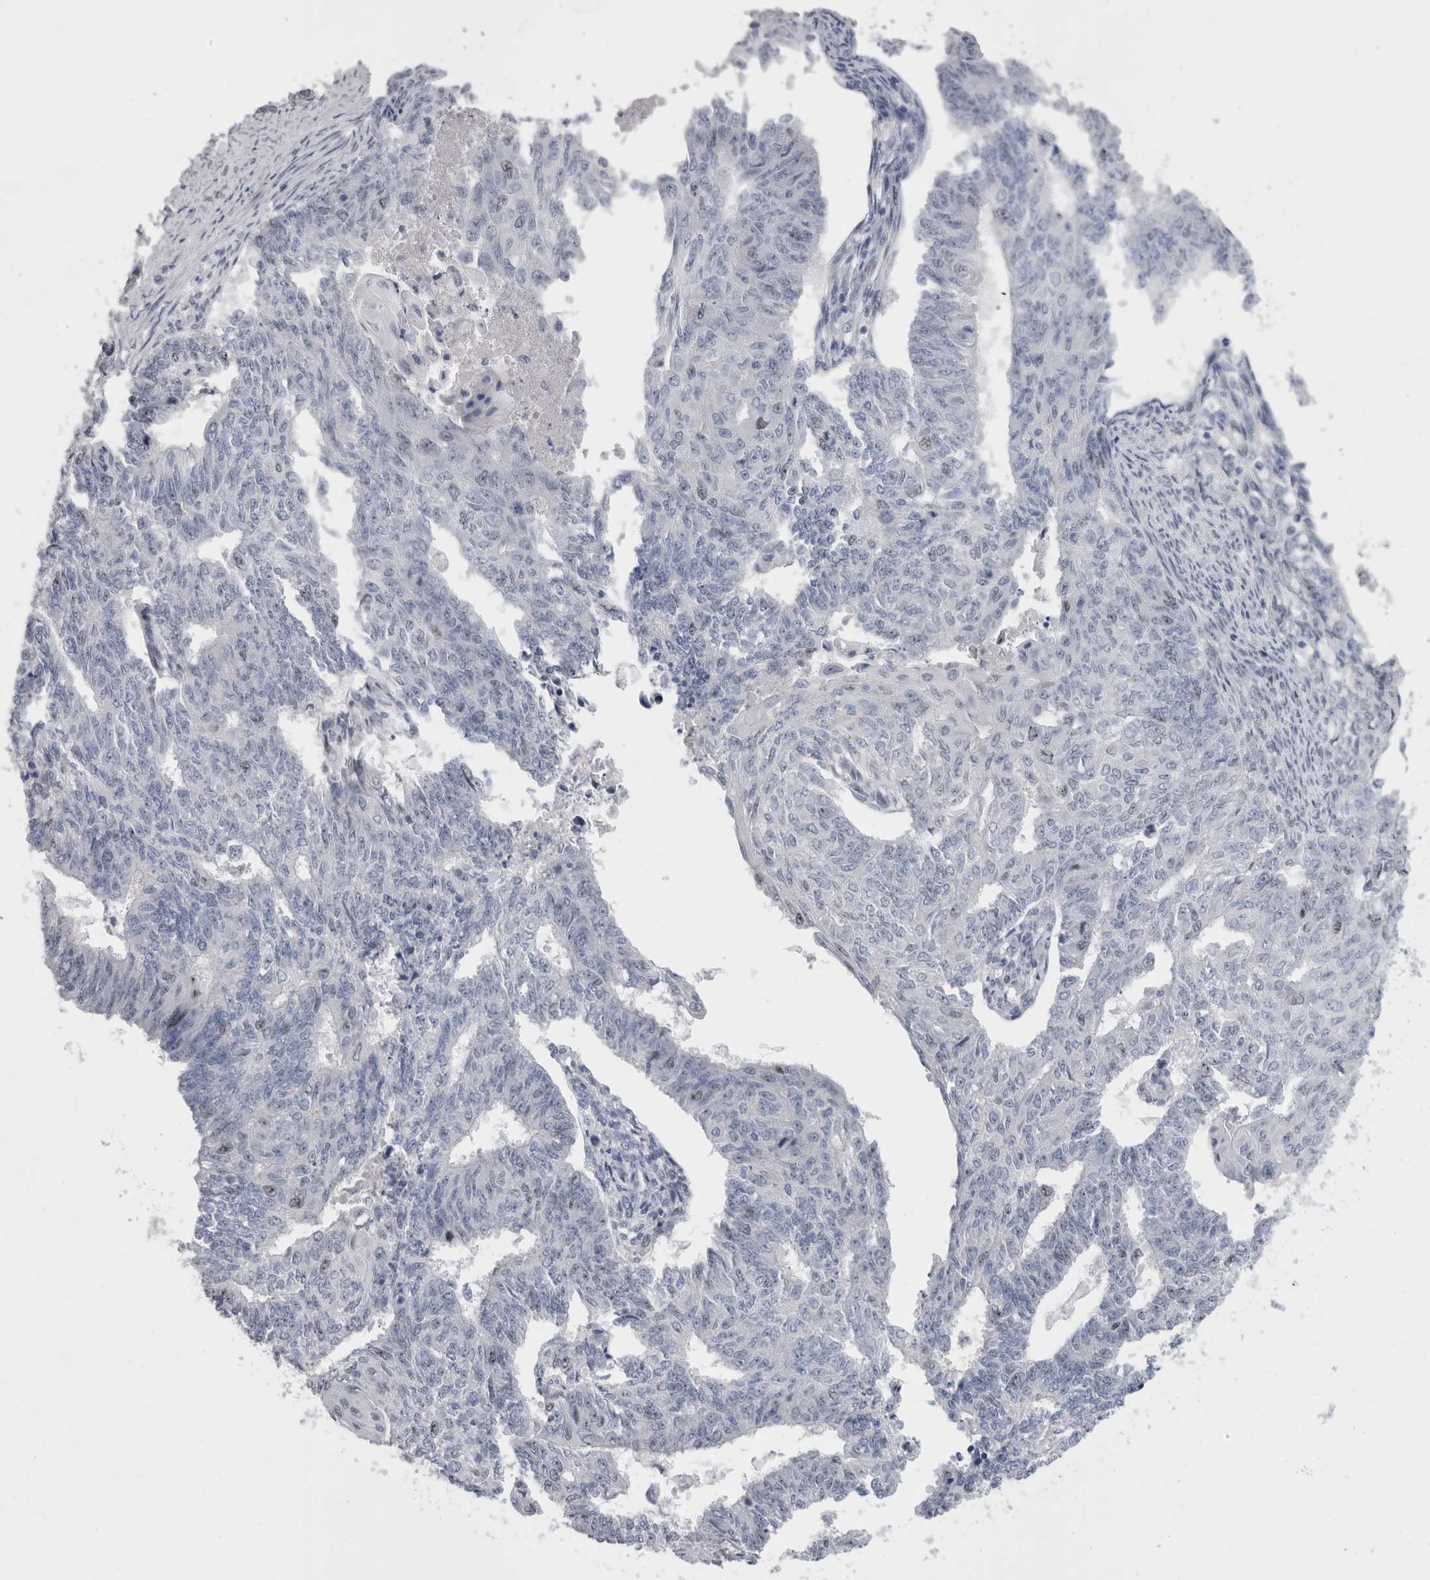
{"staining": {"intensity": "negative", "quantity": "none", "location": "none"}, "tissue": "endometrial cancer", "cell_type": "Tumor cells", "image_type": "cancer", "snomed": [{"axis": "morphology", "description": "Adenocarcinoma, NOS"}, {"axis": "topography", "description": "Endometrium"}], "caption": "DAB (3,3'-diaminobenzidine) immunohistochemical staining of endometrial cancer (adenocarcinoma) exhibits no significant positivity in tumor cells.", "gene": "KIF18B", "patient": {"sex": "female", "age": 32}}